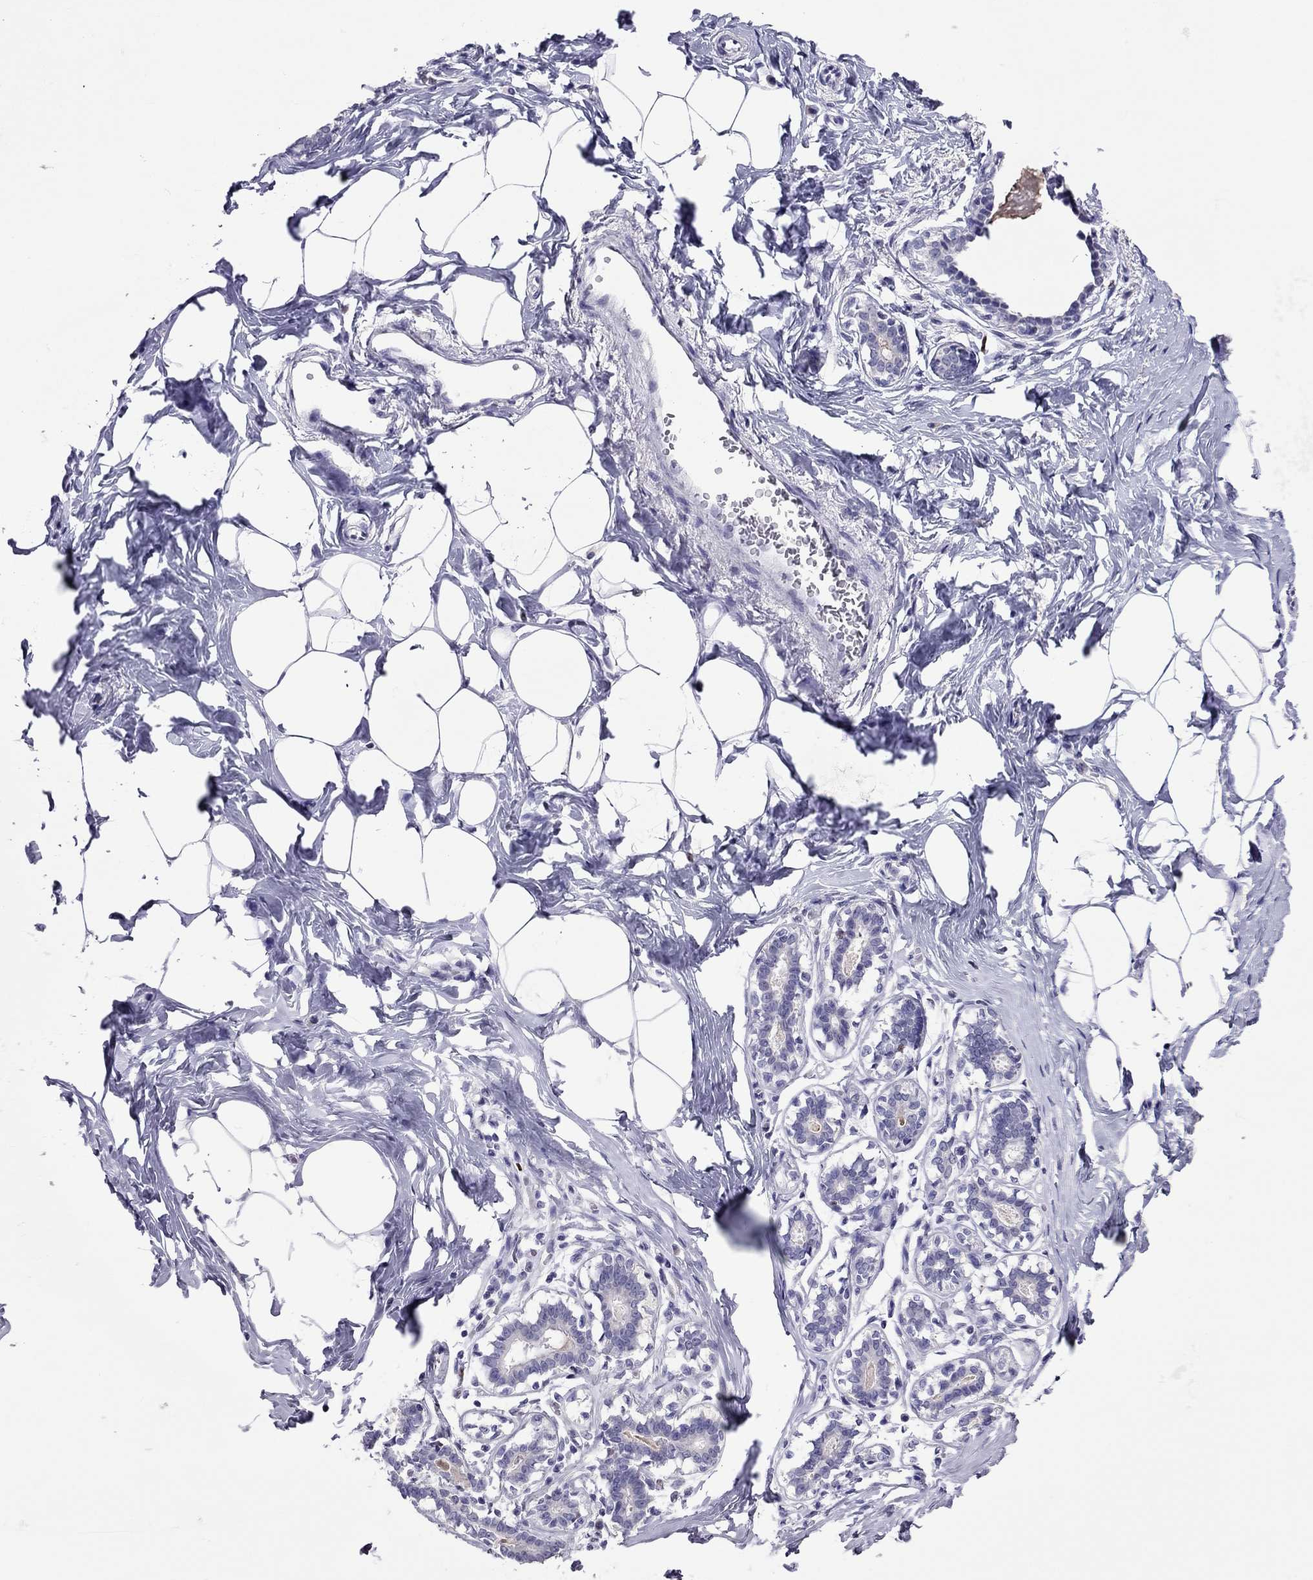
{"staining": {"intensity": "negative", "quantity": "none", "location": "none"}, "tissue": "breast", "cell_type": "Adipocytes", "image_type": "normal", "snomed": [{"axis": "morphology", "description": "Normal tissue, NOS"}, {"axis": "morphology", "description": "Lobular carcinoma, in situ"}, {"axis": "topography", "description": "Breast"}], "caption": "An IHC micrograph of unremarkable breast is shown. There is no staining in adipocytes of breast.", "gene": "SPINT3", "patient": {"sex": "female", "age": 35}}